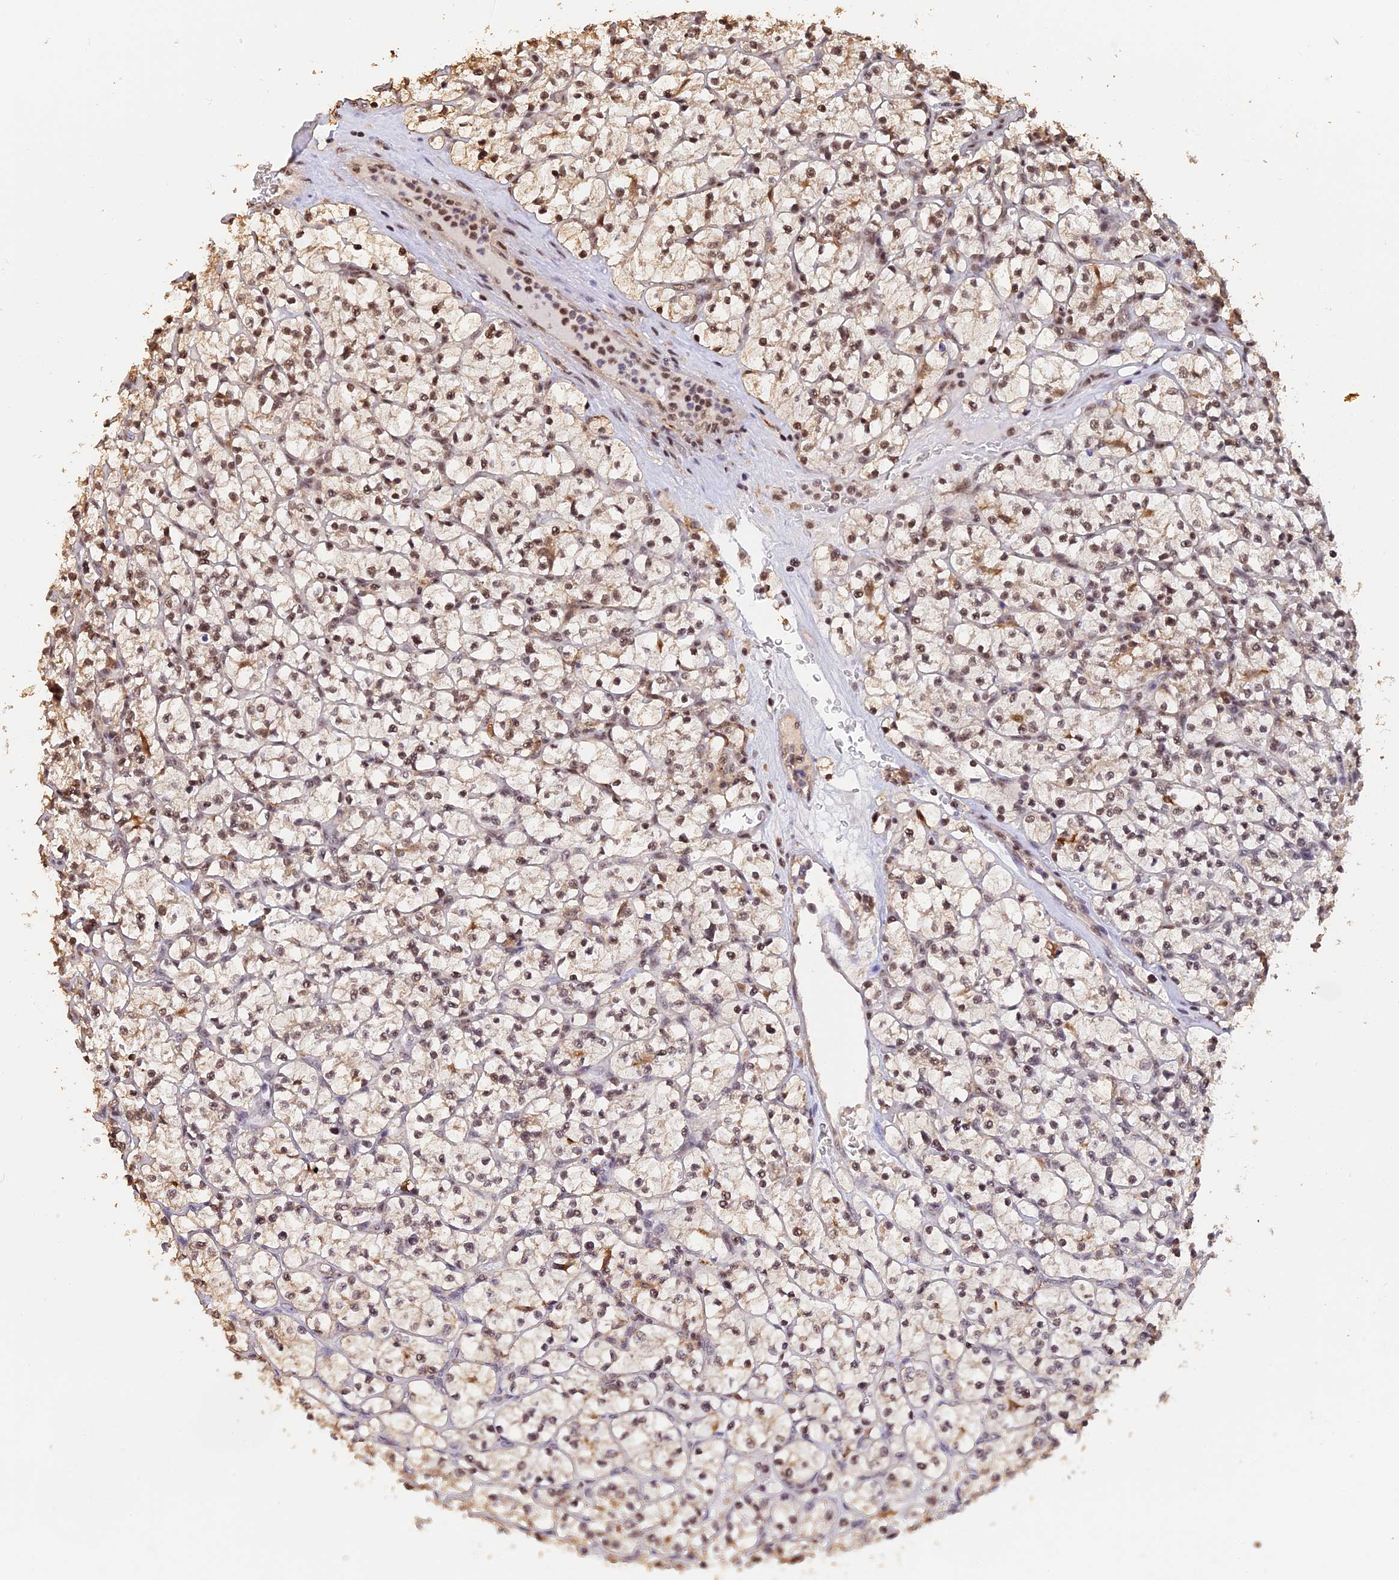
{"staining": {"intensity": "moderate", "quantity": ">75%", "location": "nuclear"}, "tissue": "renal cancer", "cell_type": "Tumor cells", "image_type": "cancer", "snomed": [{"axis": "morphology", "description": "Adenocarcinoma, NOS"}, {"axis": "topography", "description": "Kidney"}], "caption": "Immunohistochemistry (IHC) micrograph of neoplastic tissue: human renal cancer stained using IHC shows medium levels of moderate protein expression localized specifically in the nuclear of tumor cells, appearing as a nuclear brown color.", "gene": "THAP11", "patient": {"sex": "female", "age": 64}}